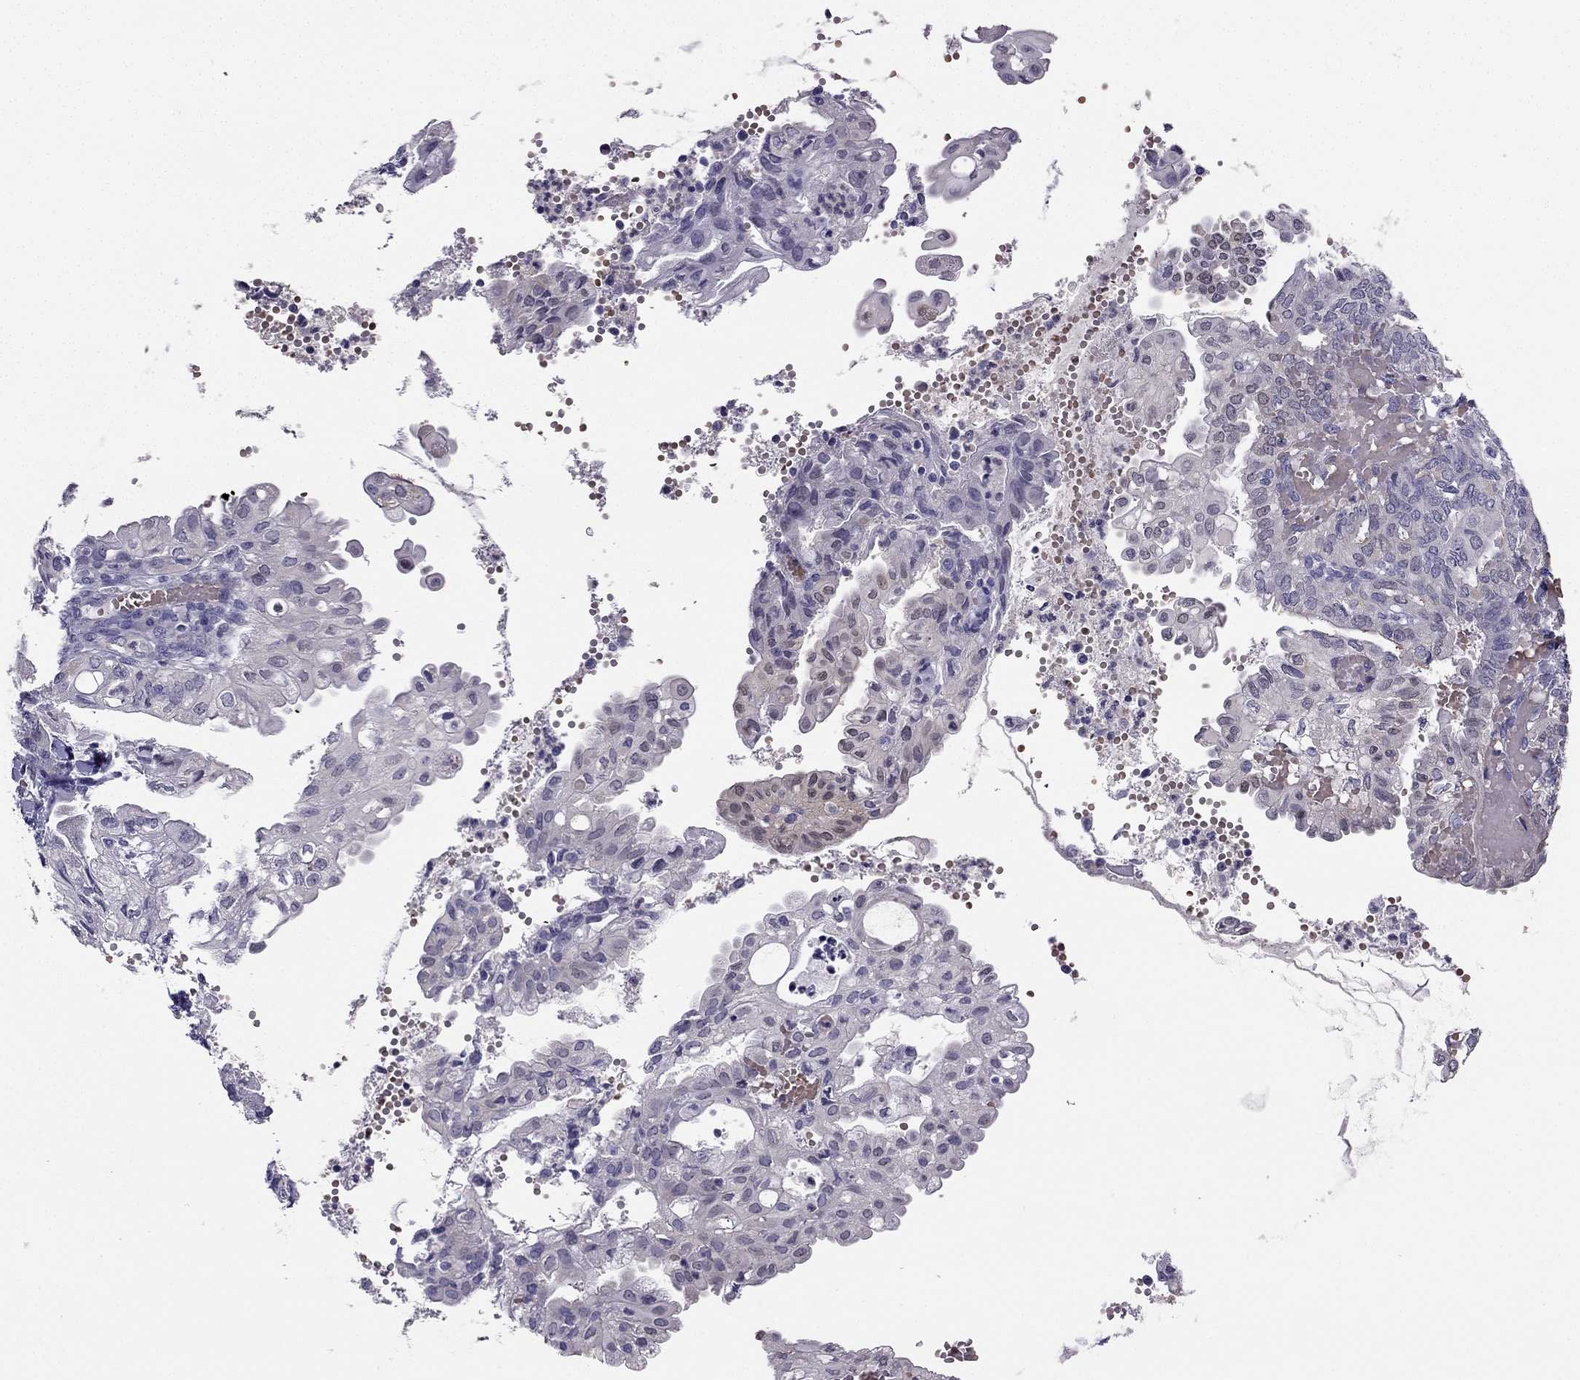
{"staining": {"intensity": "negative", "quantity": "none", "location": "none"}, "tissue": "endometrial cancer", "cell_type": "Tumor cells", "image_type": "cancer", "snomed": [{"axis": "morphology", "description": "Adenocarcinoma, NOS"}, {"axis": "topography", "description": "Endometrium"}], "caption": "There is no significant positivity in tumor cells of endometrial adenocarcinoma.", "gene": "RSPH14", "patient": {"sex": "female", "age": 68}}